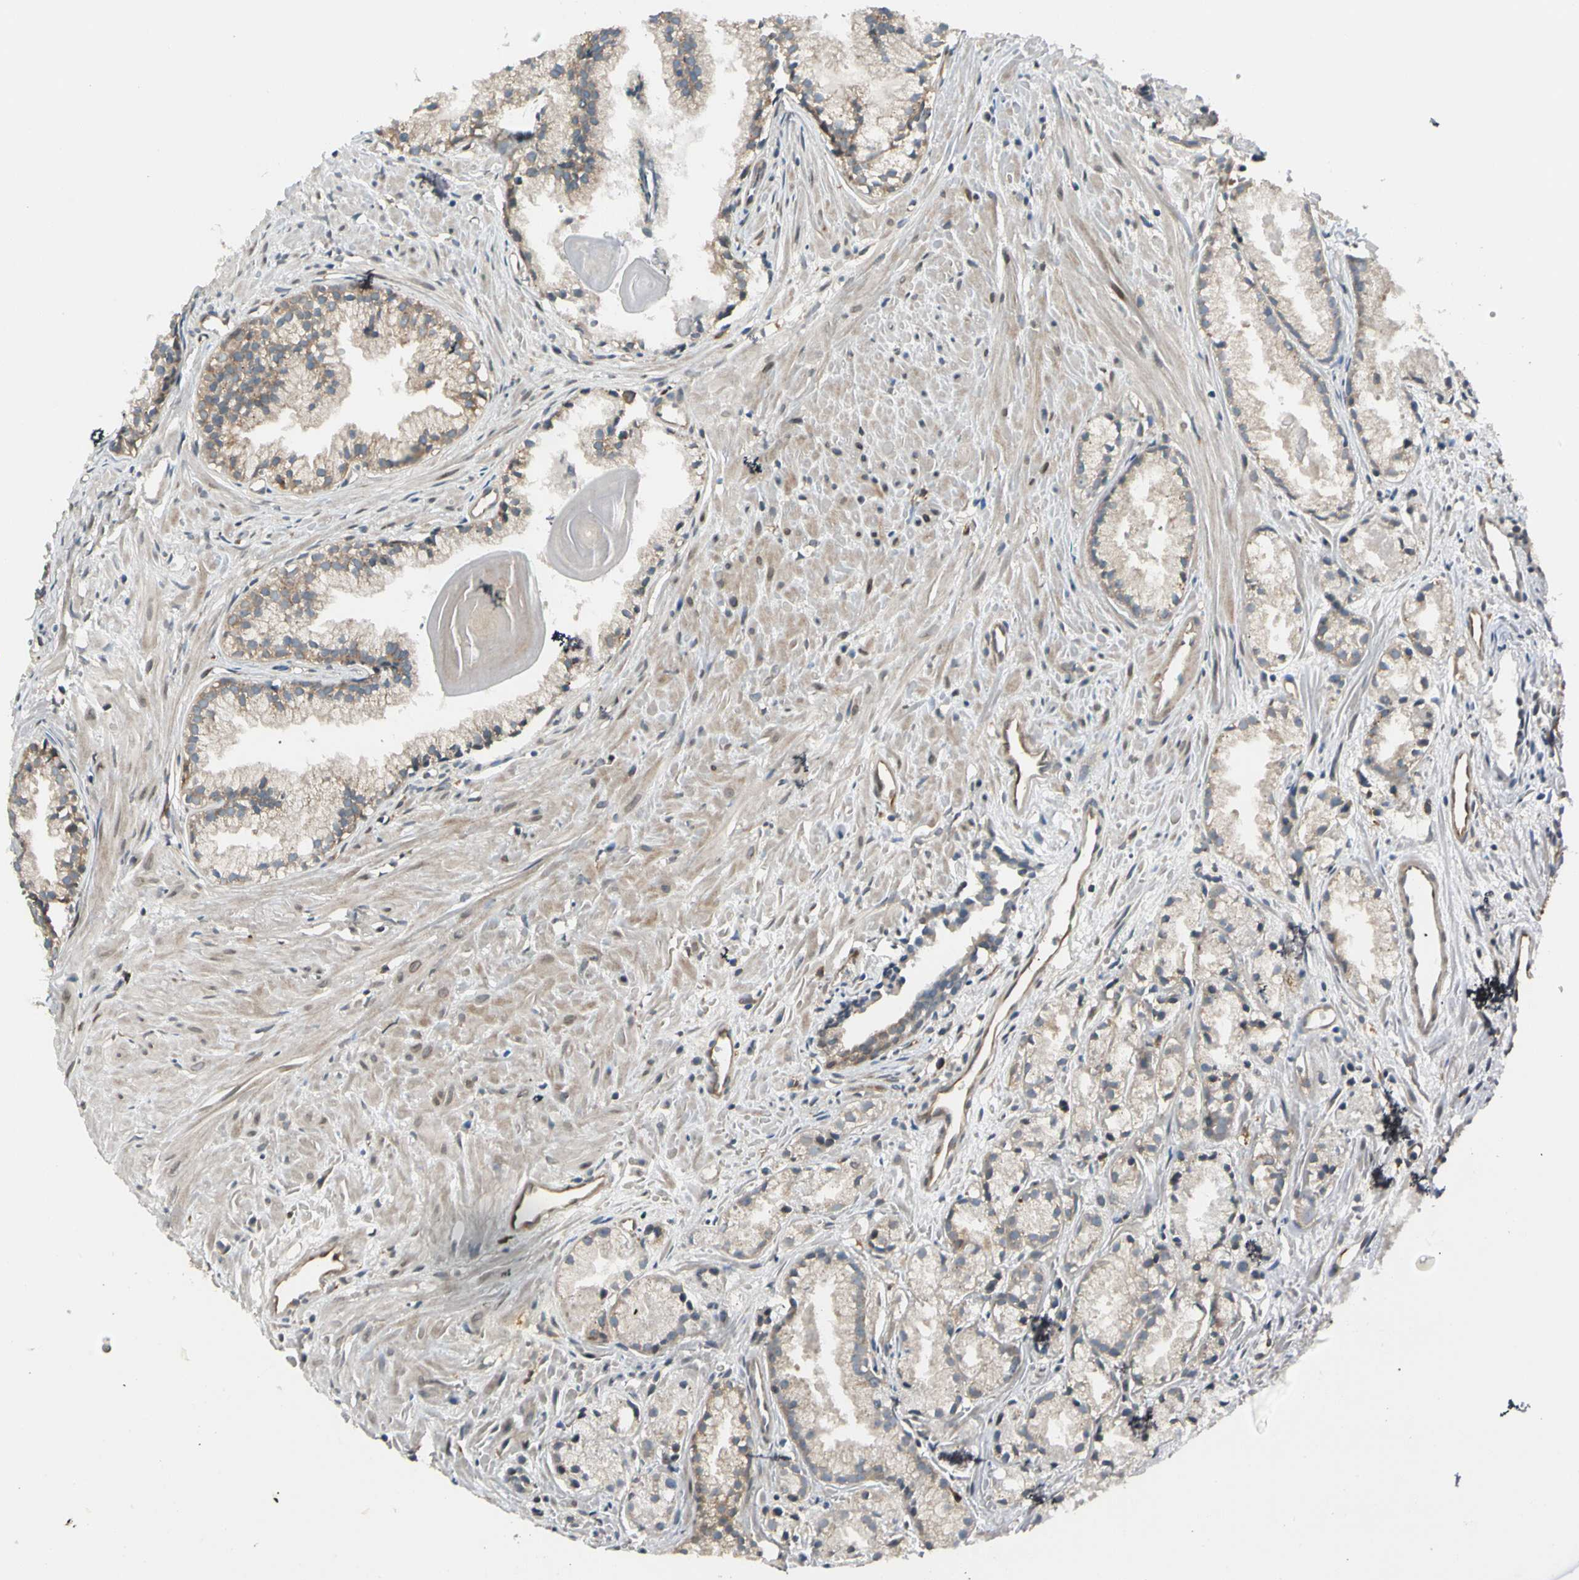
{"staining": {"intensity": "weak", "quantity": "25%-75%", "location": "cytoplasmic/membranous"}, "tissue": "prostate cancer", "cell_type": "Tumor cells", "image_type": "cancer", "snomed": [{"axis": "morphology", "description": "Adenocarcinoma, Low grade"}, {"axis": "topography", "description": "Prostate"}], "caption": "This photomicrograph demonstrates prostate cancer stained with IHC to label a protein in brown. The cytoplasmic/membranous of tumor cells show weak positivity for the protein. Nuclei are counter-stained blue.", "gene": "TRIO", "patient": {"sex": "male", "age": 72}}